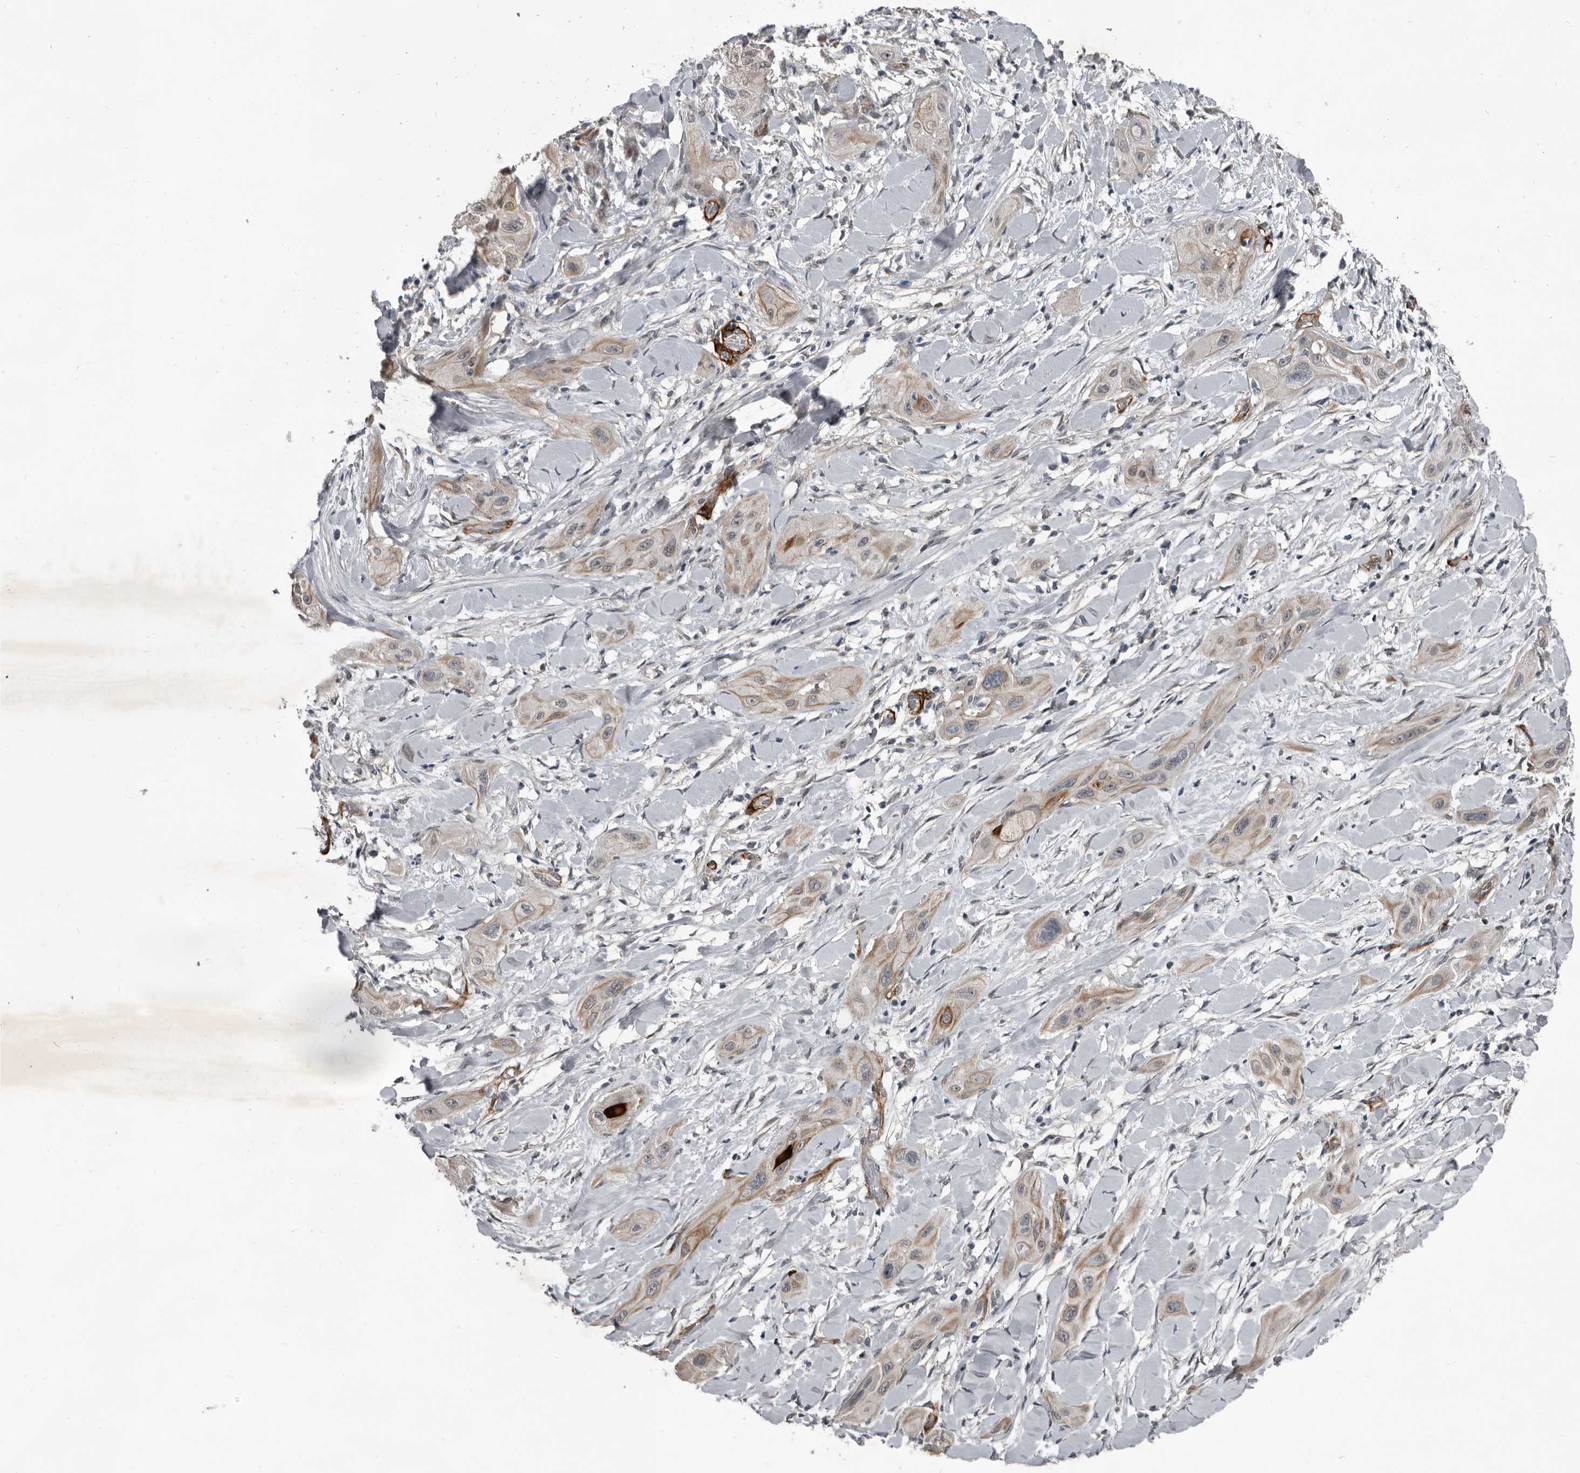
{"staining": {"intensity": "moderate", "quantity": "<25%", "location": "cytoplasmic/membranous"}, "tissue": "lung cancer", "cell_type": "Tumor cells", "image_type": "cancer", "snomed": [{"axis": "morphology", "description": "Squamous cell carcinoma, NOS"}, {"axis": "topography", "description": "Lung"}], "caption": "Immunohistochemical staining of squamous cell carcinoma (lung) shows low levels of moderate cytoplasmic/membranous protein staining in approximately <25% of tumor cells. (IHC, brightfield microscopy, high magnification).", "gene": "C1orf216", "patient": {"sex": "female", "age": 47}}